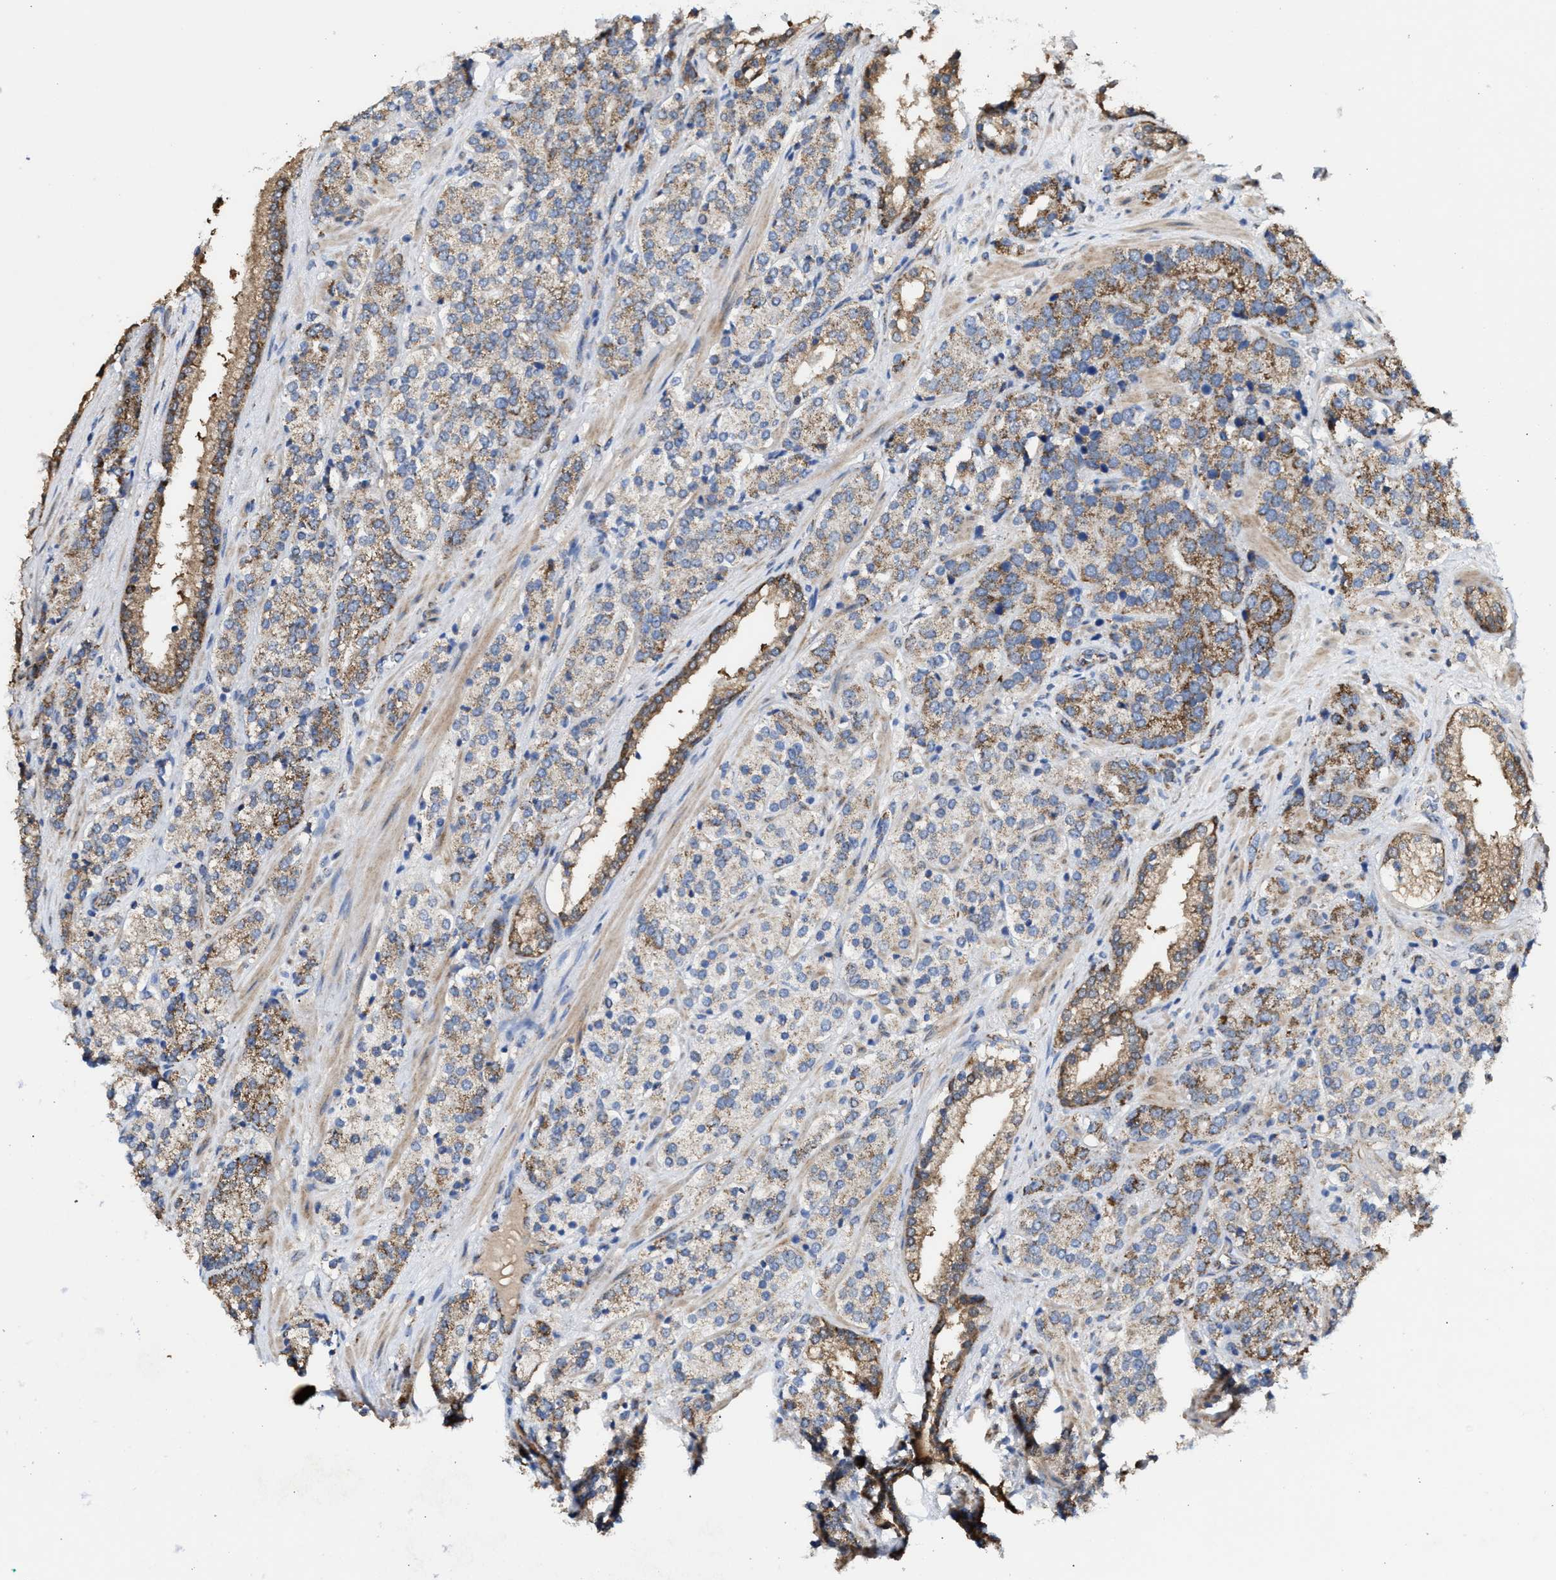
{"staining": {"intensity": "moderate", "quantity": ">75%", "location": "cytoplasmic/membranous"}, "tissue": "prostate cancer", "cell_type": "Tumor cells", "image_type": "cancer", "snomed": [{"axis": "morphology", "description": "Adenocarcinoma, High grade"}, {"axis": "topography", "description": "Prostate"}], "caption": "High-grade adenocarcinoma (prostate) stained with a protein marker shows moderate staining in tumor cells.", "gene": "MECR", "patient": {"sex": "male", "age": 71}}